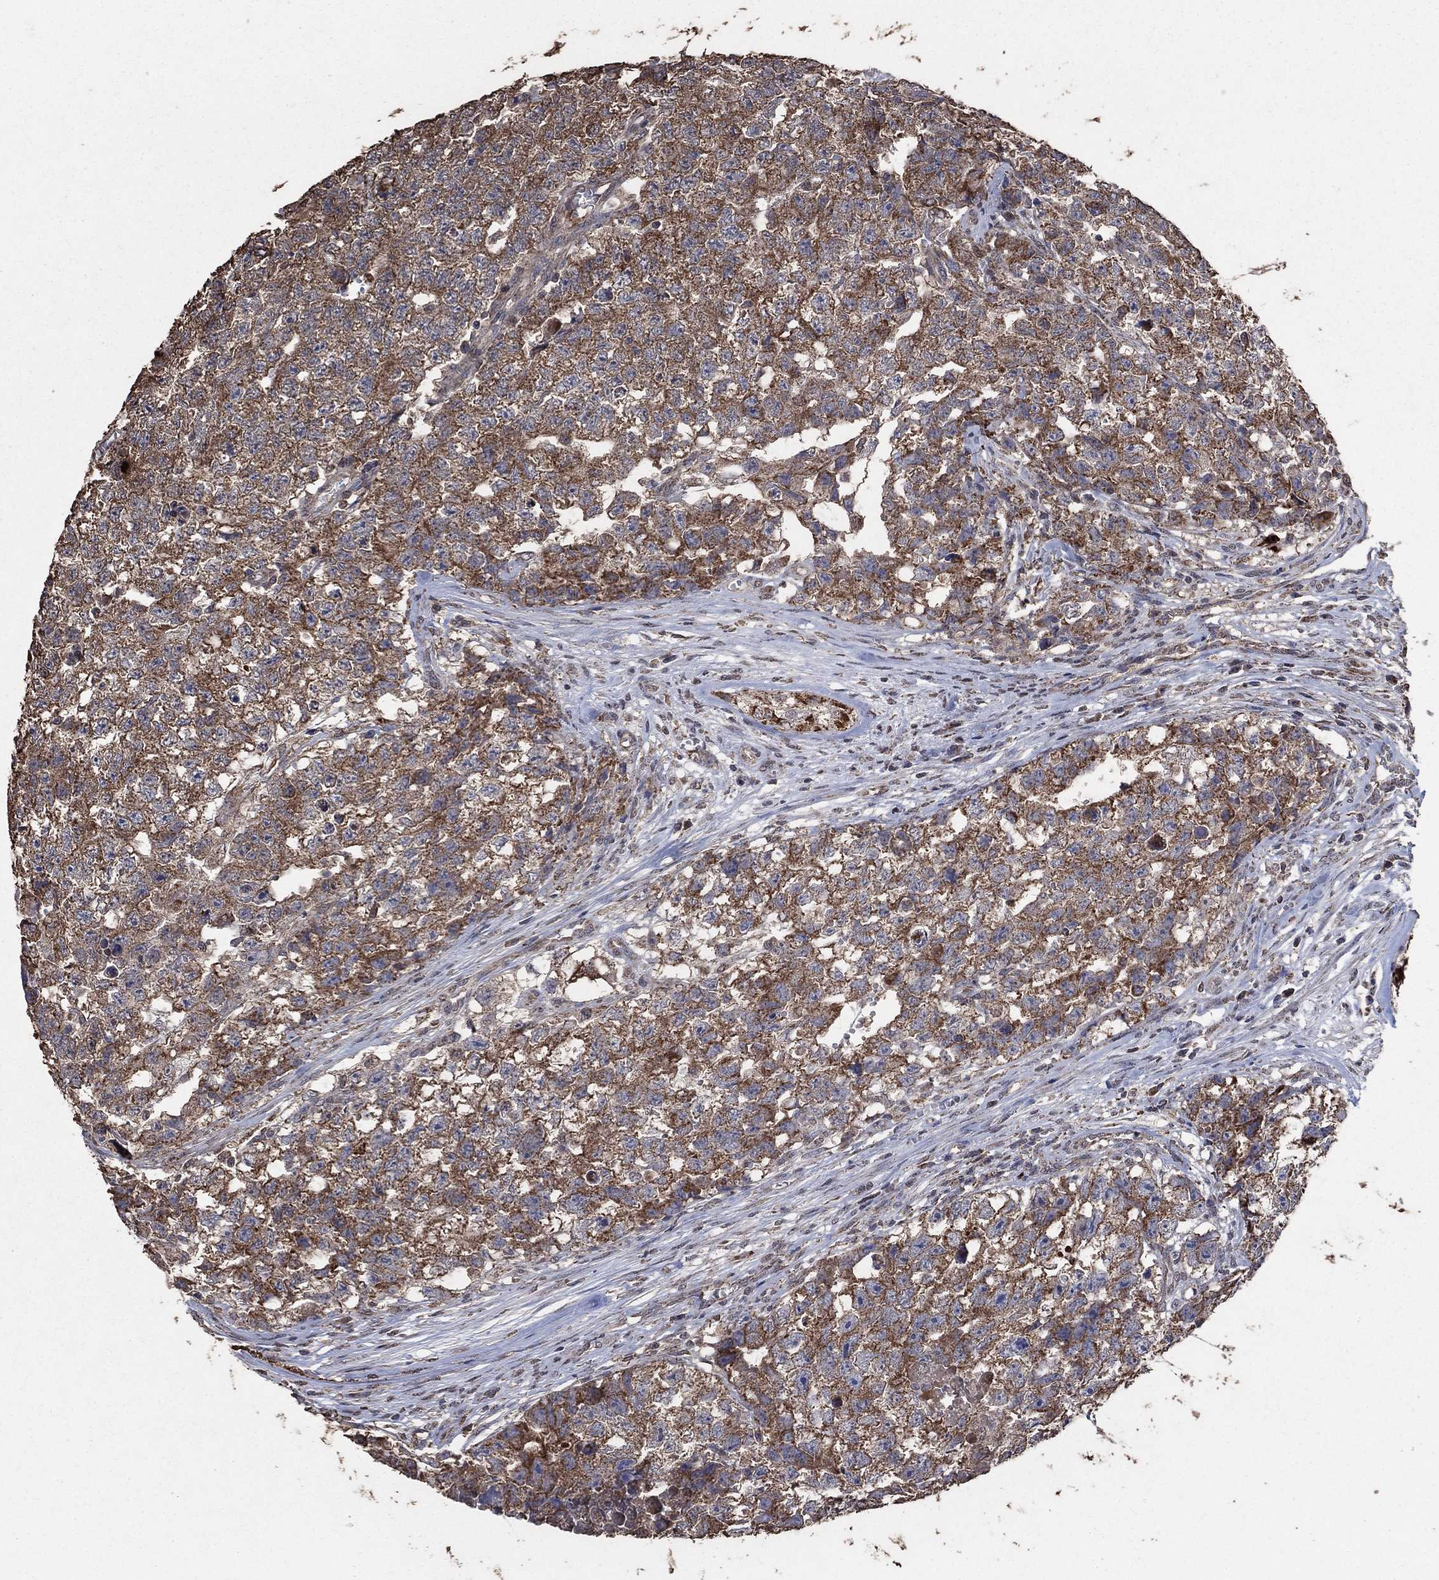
{"staining": {"intensity": "moderate", "quantity": ">75%", "location": "cytoplasmic/membranous"}, "tissue": "testis cancer", "cell_type": "Tumor cells", "image_type": "cancer", "snomed": [{"axis": "morphology", "description": "Seminoma, NOS"}, {"axis": "morphology", "description": "Carcinoma, Embryonal, NOS"}, {"axis": "topography", "description": "Testis"}], "caption": "A brown stain labels moderate cytoplasmic/membranous expression of a protein in testis cancer (embryonal carcinoma) tumor cells.", "gene": "MRPS24", "patient": {"sex": "male", "age": 22}}